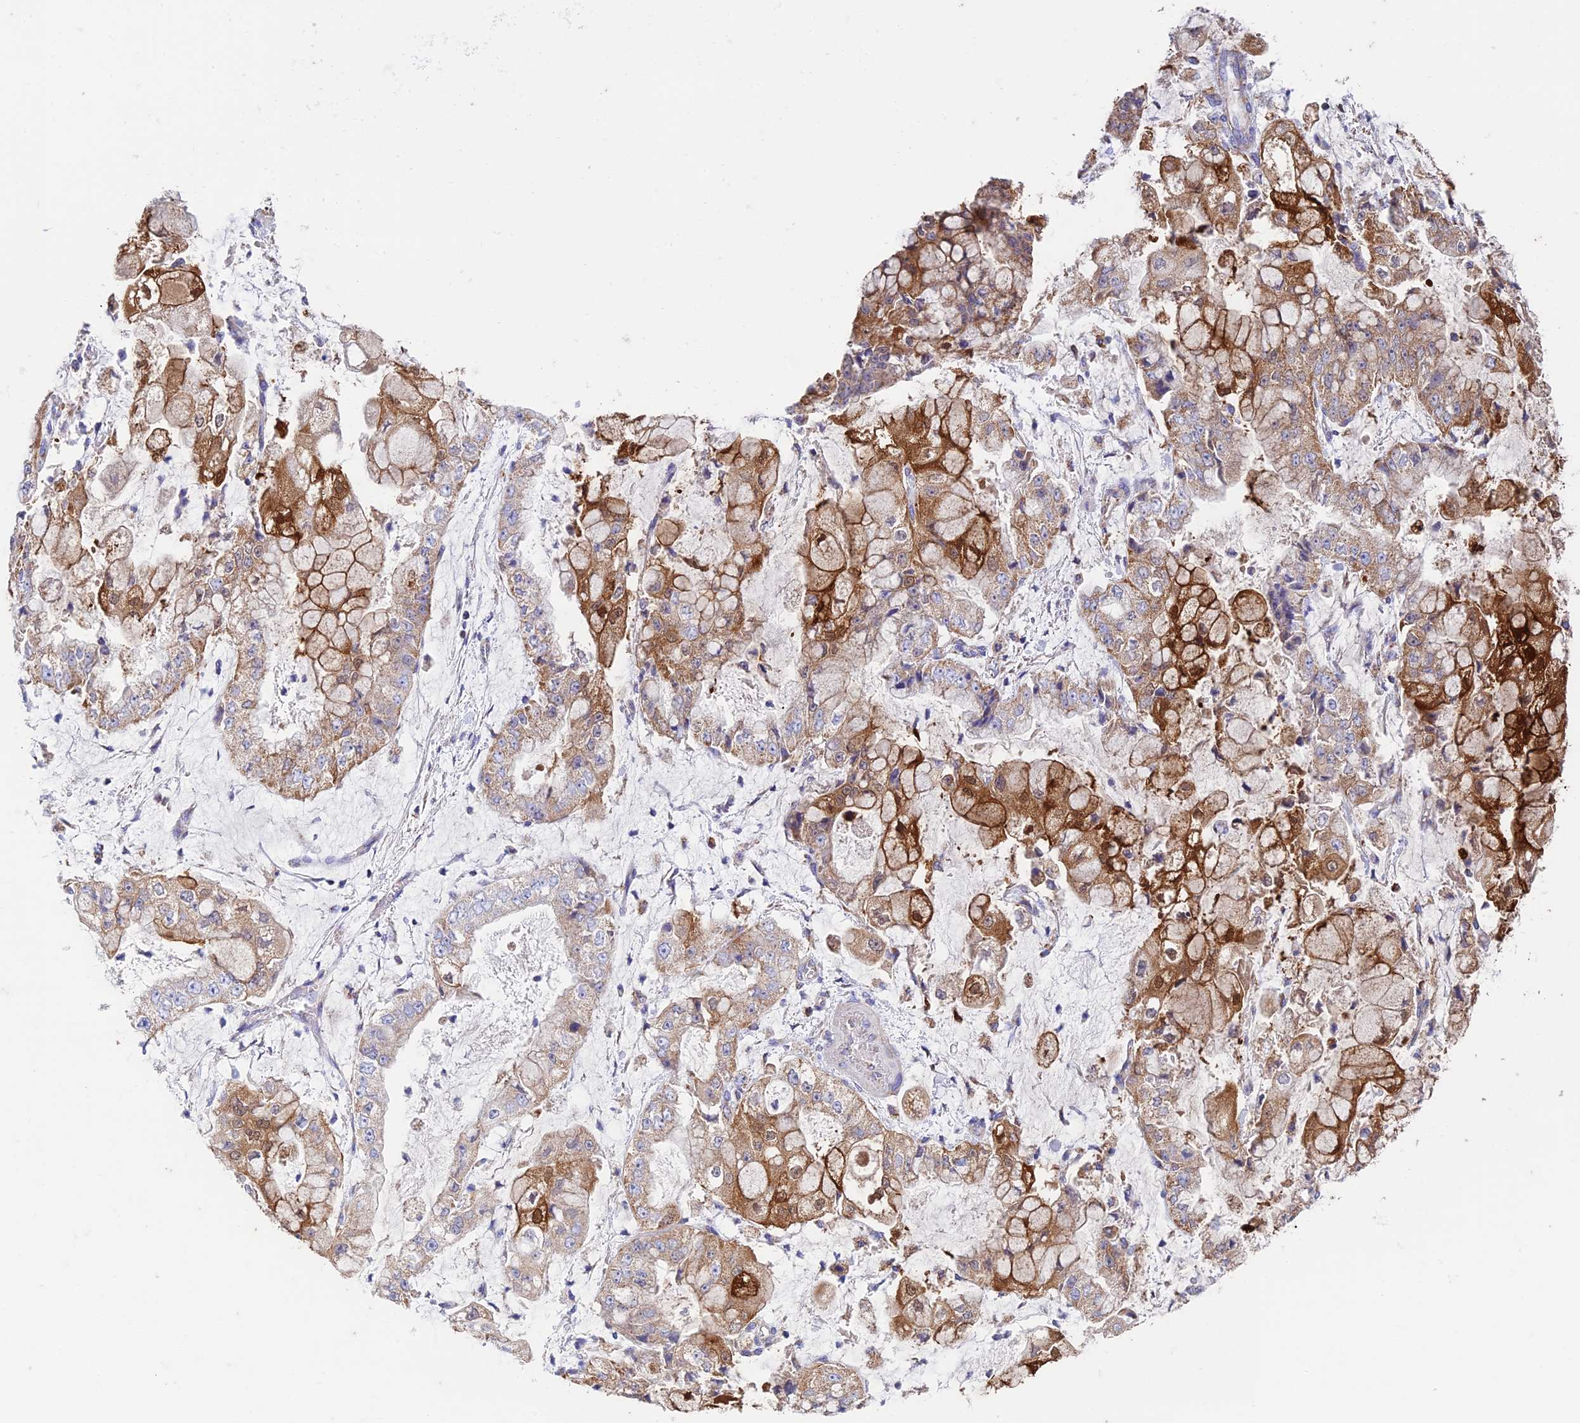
{"staining": {"intensity": "strong", "quantity": "25%-75%", "location": "cytoplasmic/membranous"}, "tissue": "stomach cancer", "cell_type": "Tumor cells", "image_type": "cancer", "snomed": [{"axis": "morphology", "description": "Adenocarcinoma, NOS"}, {"axis": "topography", "description": "Stomach"}], "caption": "This micrograph demonstrates immunohistochemistry (IHC) staining of stomach adenocarcinoma, with high strong cytoplasmic/membranous staining in about 25%-75% of tumor cells.", "gene": "ZNF181", "patient": {"sex": "male", "age": 76}}